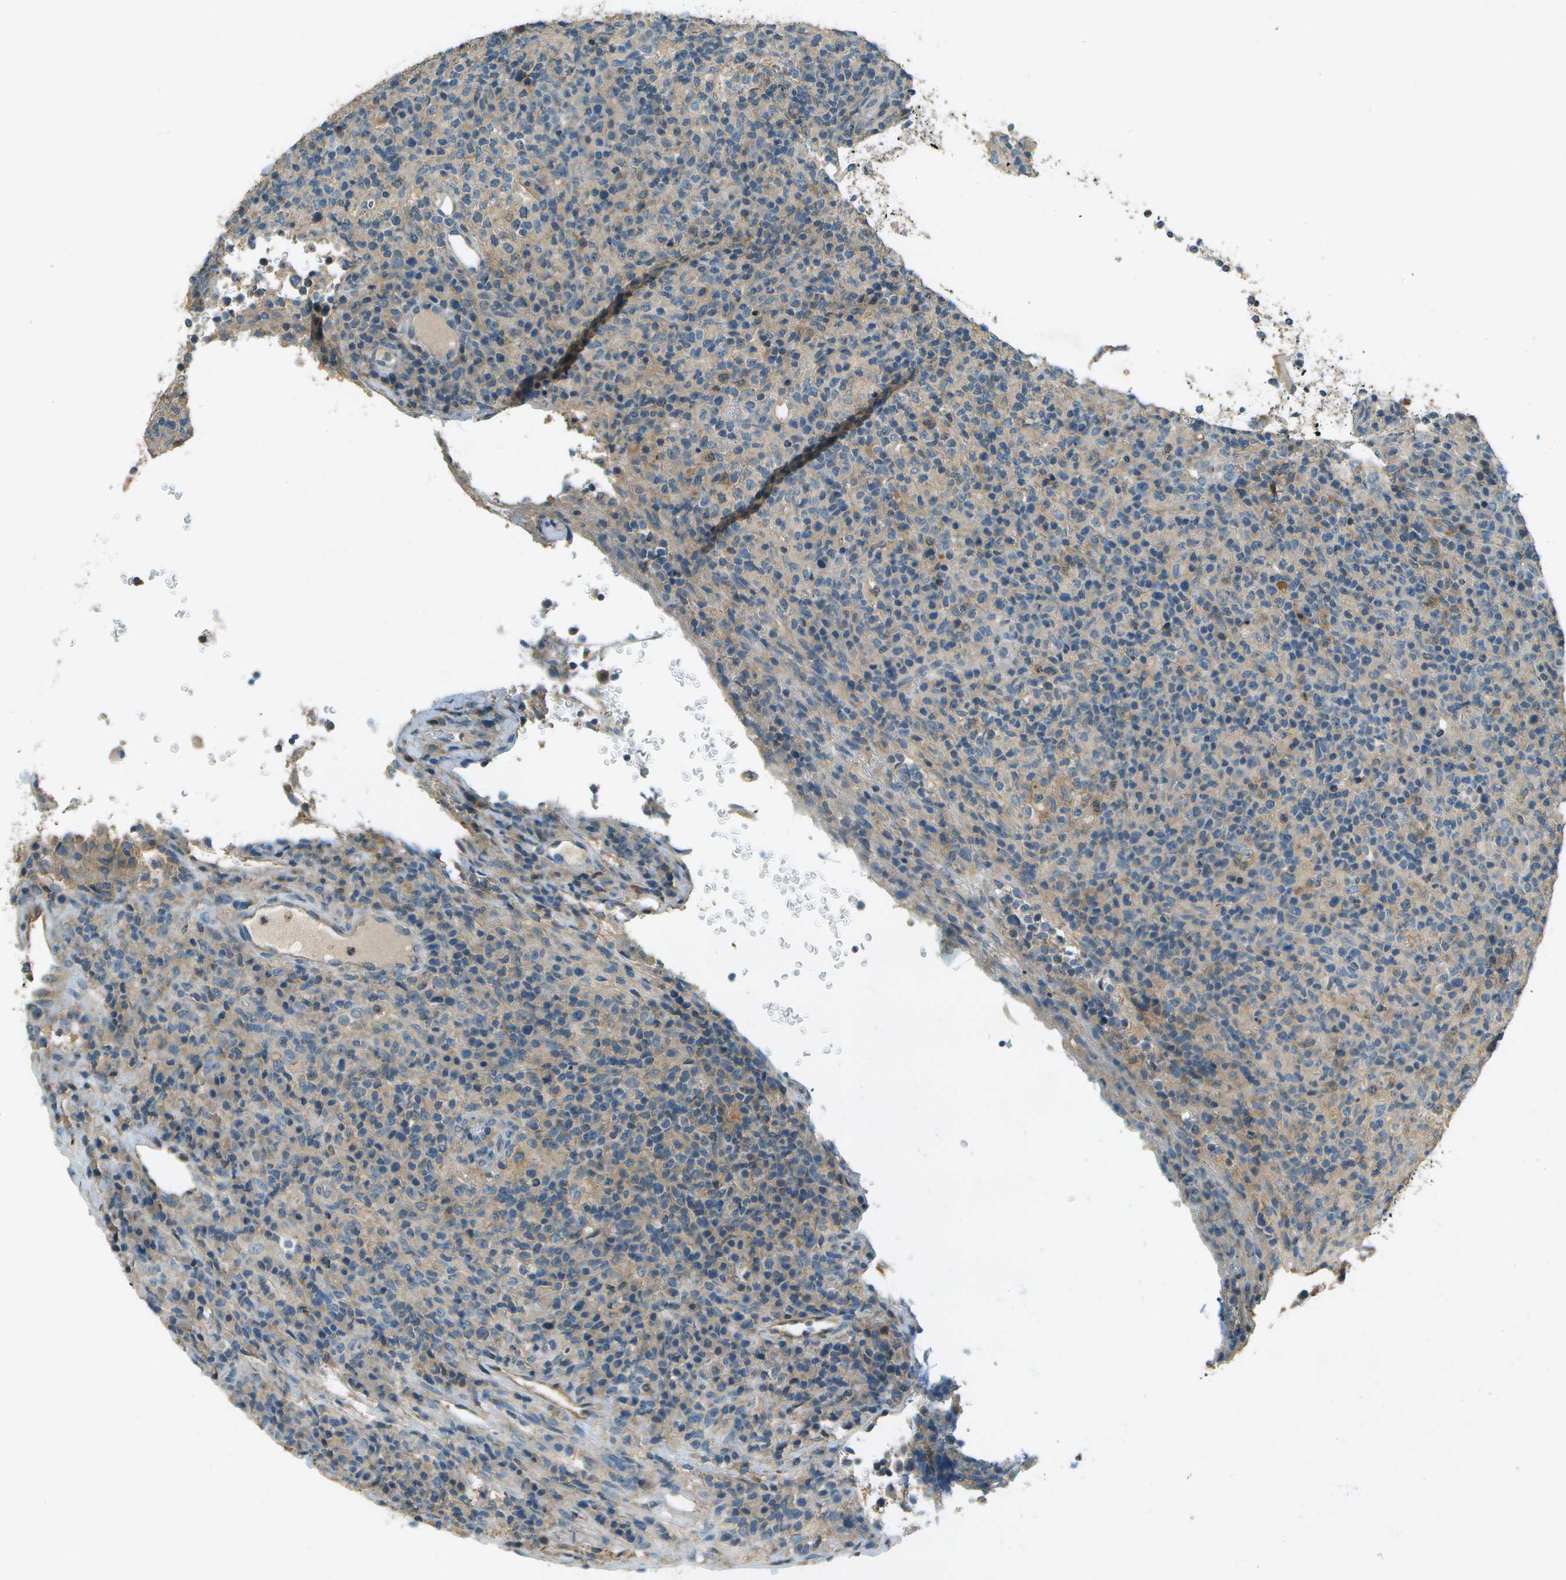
{"staining": {"intensity": "weak", "quantity": "<25%", "location": "cytoplasmic/membranous"}, "tissue": "lymphoma", "cell_type": "Tumor cells", "image_type": "cancer", "snomed": [{"axis": "morphology", "description": "Malignant lymphoma, non-Hodgkin's type, High grade"}, {"axis": "topography", "description": "Lymph node"}], "caption": "IHC of lymphoma displays no positivity in tumor cells.", "gene": "NUDT4", "patient": {"sex": "female", "age": 76}}